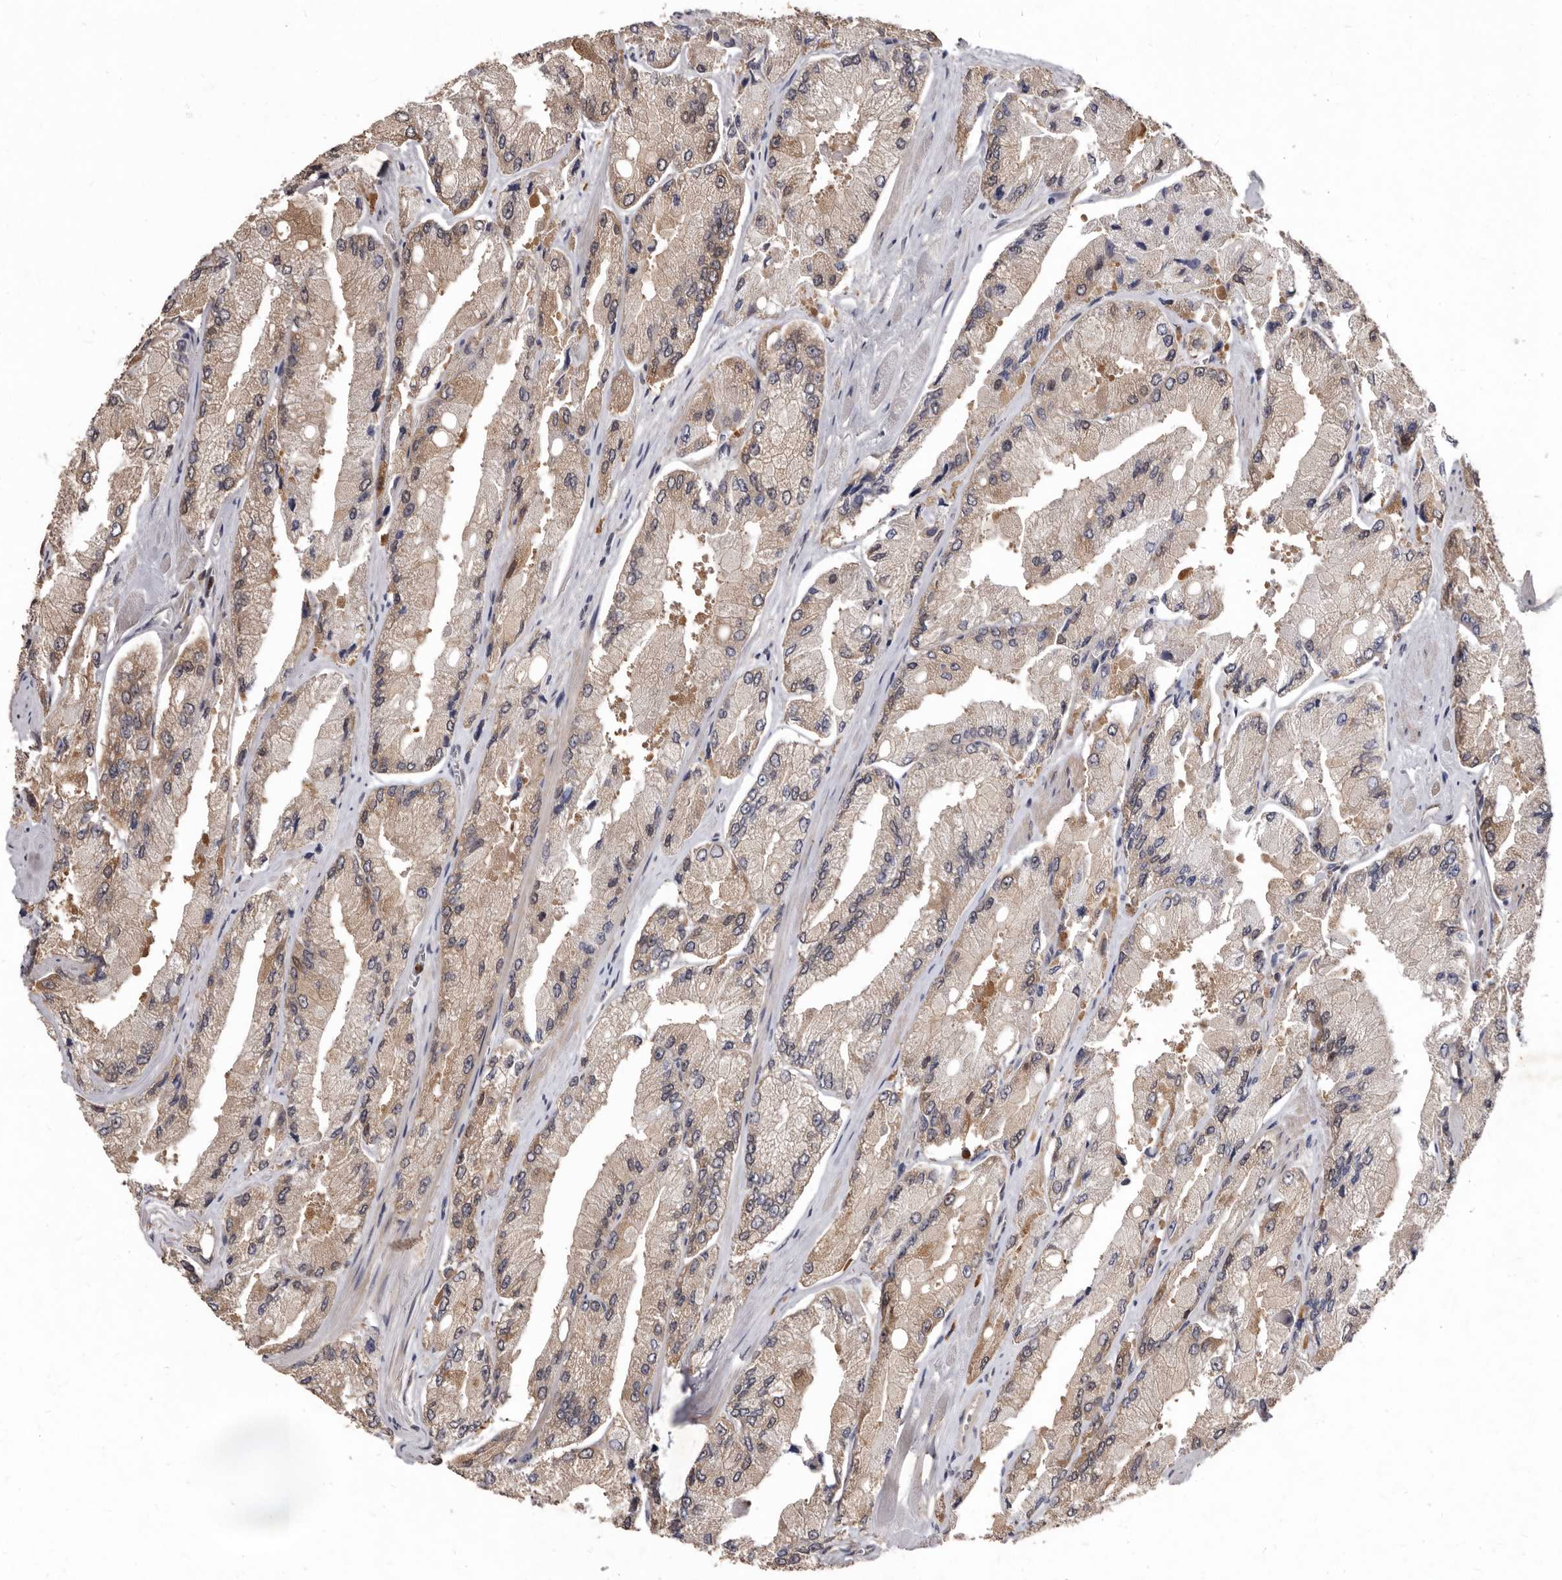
{"staining": {"intensity": "moderate", "quantity": "<25%", "location": "cytoplasmic/membranous"}, "tissue": "prostate cancer", "cell_type": "Tumor cells", "image_type": "cancer", "snomed": [{"axis": "morphology", "description": "Adenocarcinoma, High grade"}, {"axis": "topography", "description": "Prostate"}], "caption": "Immunohistochemical staining of human prostate high-grade adenocarcinoma displays low levels of moderate cytoplasmic/membranous protein expression in approximately <25% of tumor cells.", "gene": "ACLY", "patient": {"sex": "male", "age": 58}}